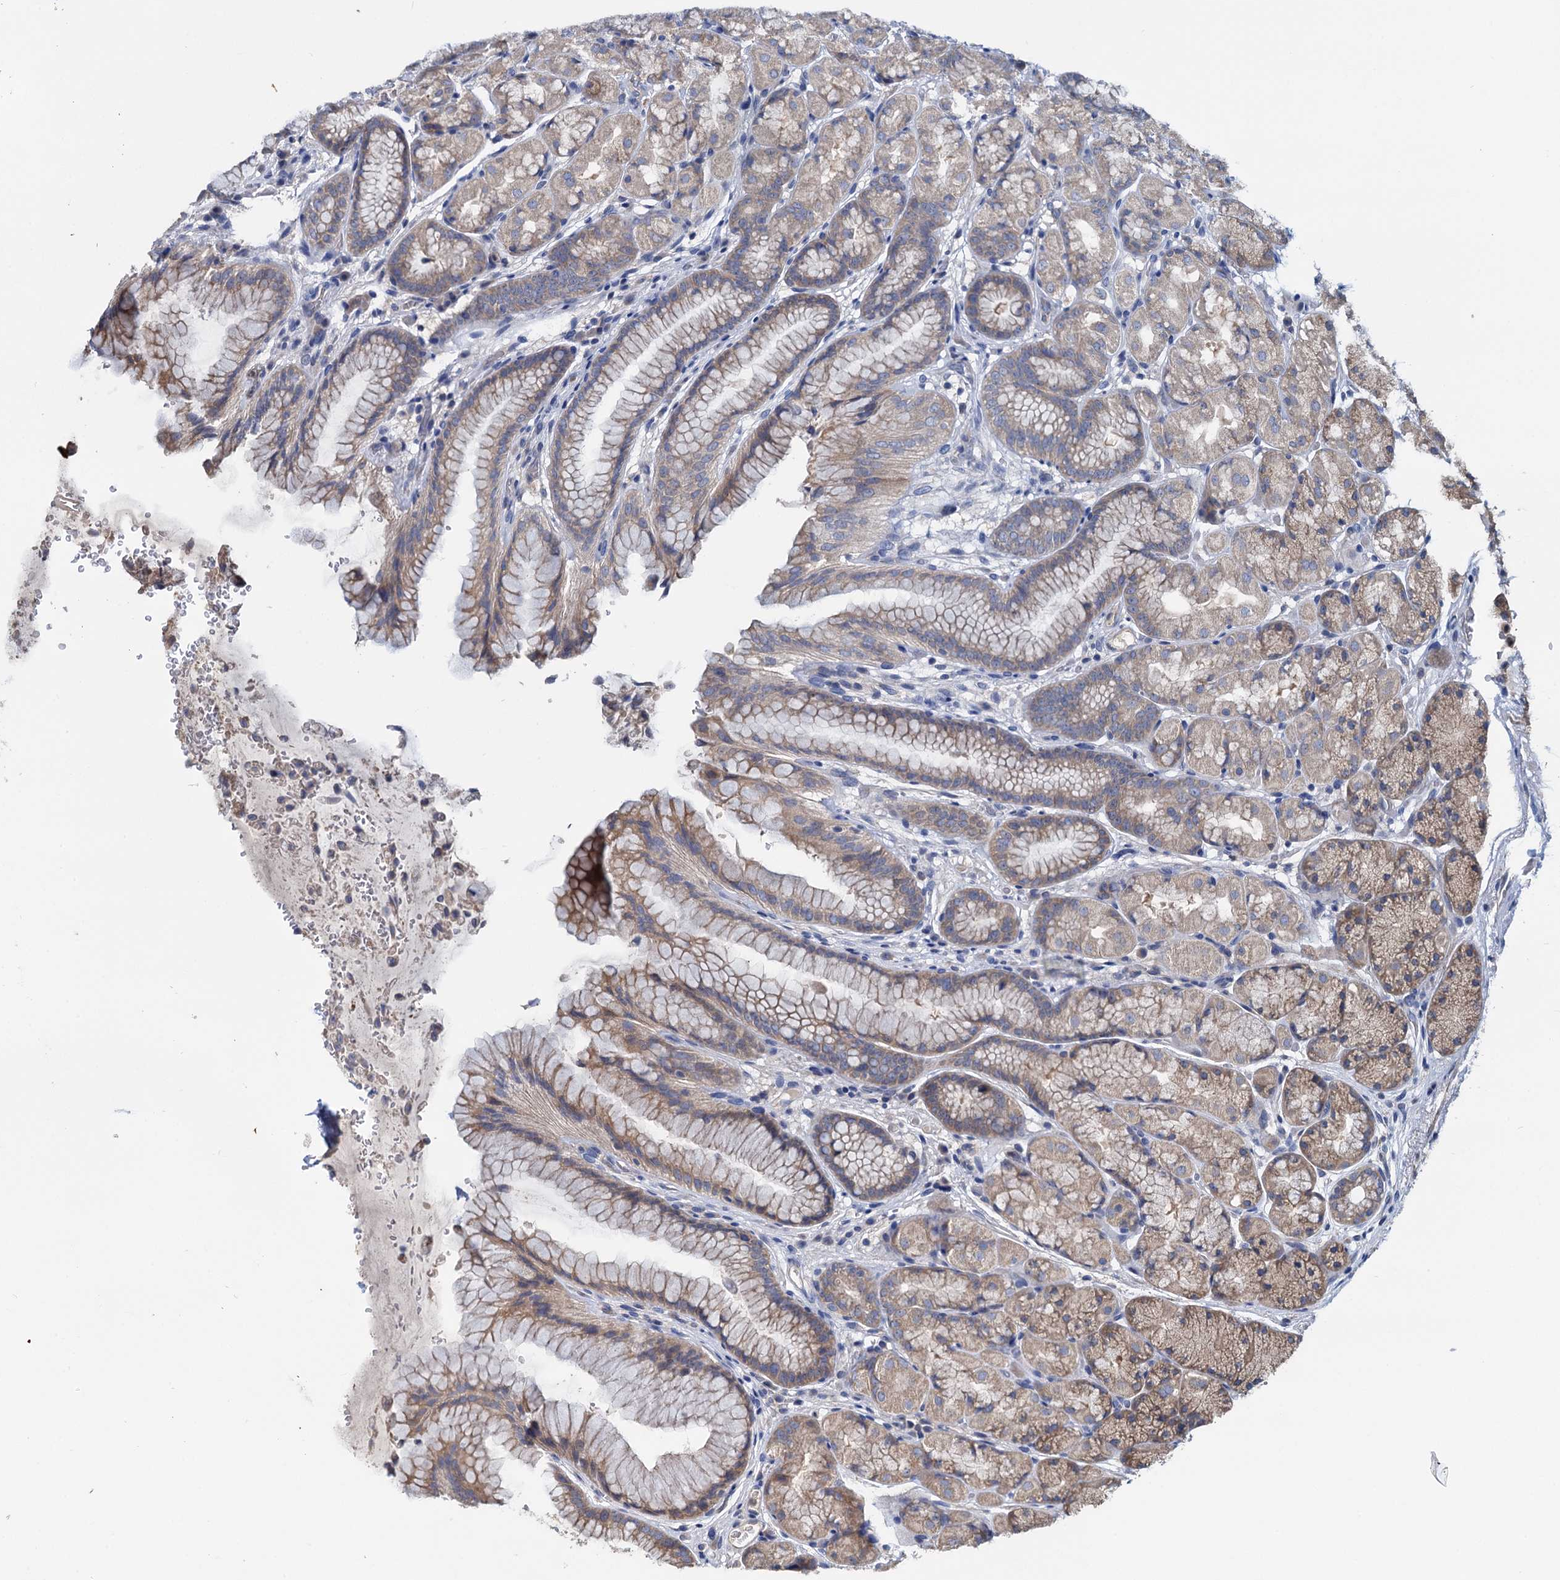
{"staining": {"intensity": "moderate", "quantity": ">75%", "location": "cytoplasmic/membranous"}, "tissue": "stomach", "cell_type": "Glandular cells", "image_type": "normal", "snomed": [{"axis": "morphology", "description": "Normal tissue, NOS"}, {"axis": "topography", "description": "Stomach"}], "caption": "Immunohistochemical staining of benign stomach exhibits >75% levels of moderate cytoplasmic/membranous protein positivity in about >75% of glandular cells. The protein is stained brown, and the nuclei are stained in blue (DAB IHC with brightfield microscopy, high magnification).", "gene": "CEP192", "patient": {"sex": "male", "age": 63}}